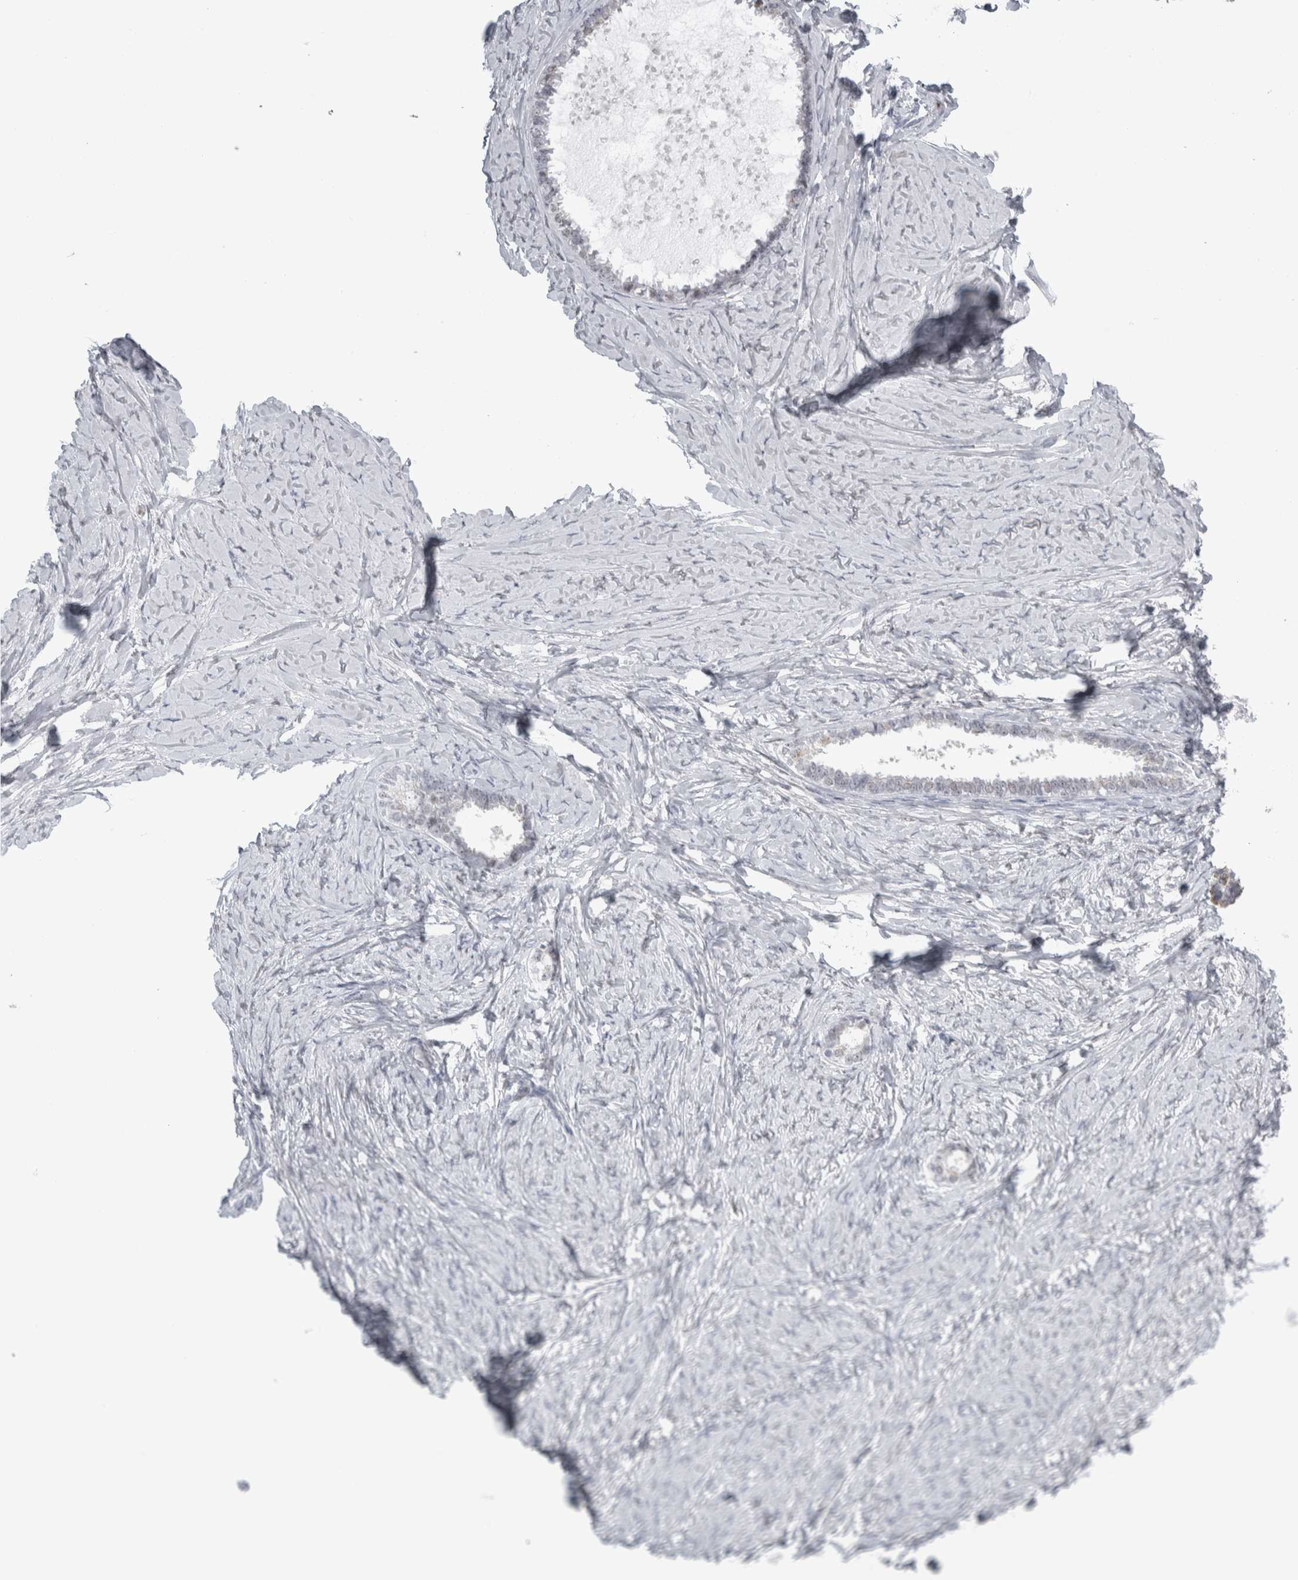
{"staining": {"intensity": "negative", "quantity": "none", "location": "none"}, "tissue": "ovarian cancer", "cell_type": "Tumor cells", "image_type": "cancer", "snomed": [{"axis": "morphology", "description": "Cystadenocarcinoma, serous, NOS"}, {"axis": "topography", "description": "Ovary"}], "caption": "IHC micrograph of neoplastic tissue: human ovarian cancer (serous cystadenocarcinoma) stained with DAB reveals no significant protein expression in tumor cells.", "gene": "PLIN1", "patient": {"sex": "female", "age": 79}}